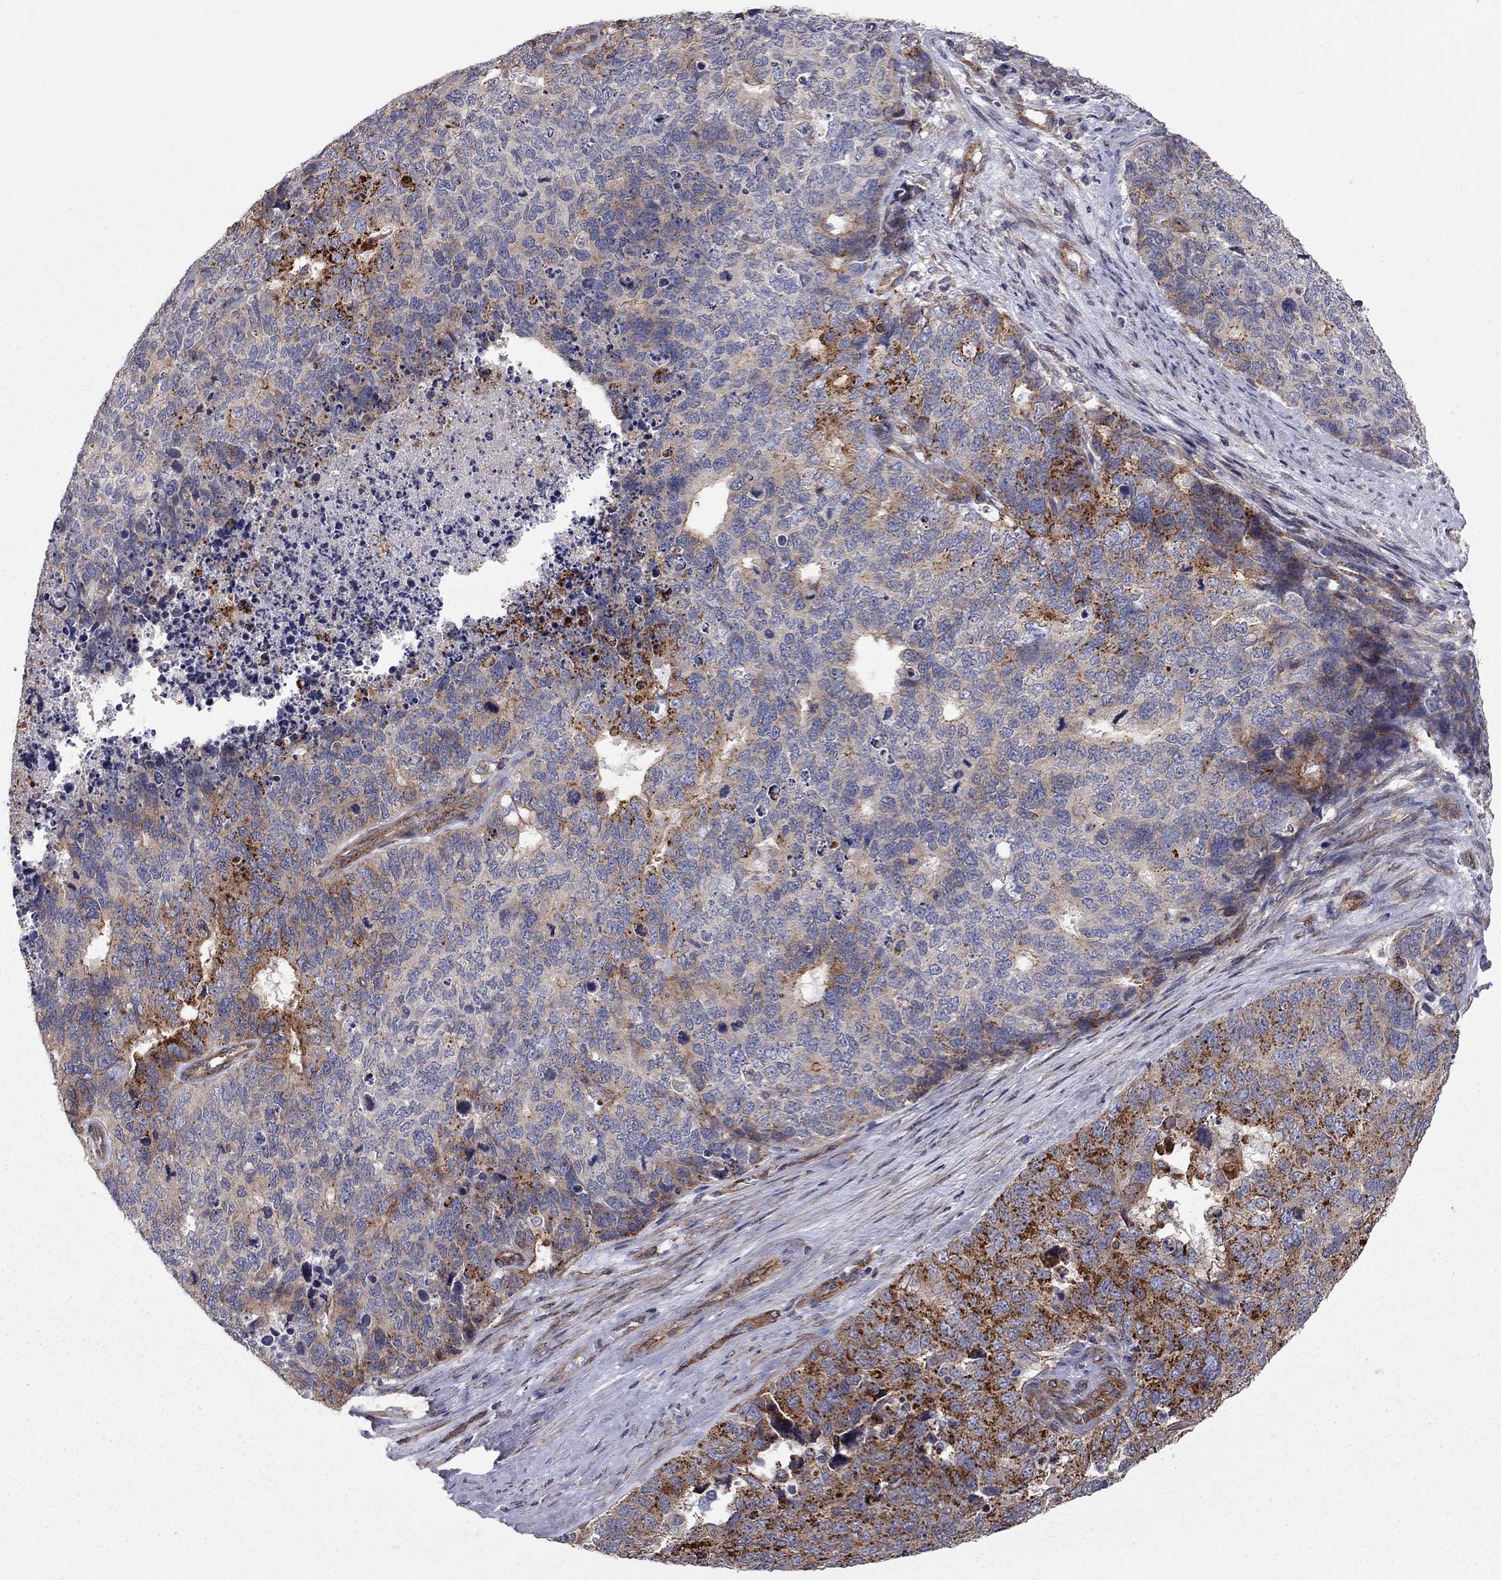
{"staining": {"intensity": "moderate", "quantity": "<25%", "location": "cytoplasmic/membranous"}, "tissue": "cervical cancer", "cell_type": "Tumor cells", "image_type": "cancer", "snomed": [{"axis": "morphology", "description": "Squamous cell carcinoma, NOS"}, {"axis": "topography", "description": "Cervix"}], "caption": "Squamous cell carcinoma (cervical) tissue displays moderate cytoplasmic/membranous staining in about <25% of tumor cells, visualized by immunohistochemistry. The protein of interest is shown in brown color, while the nuclei are stained blue.", "gene": "RASEF", "patient": {"sex": "female", "age": 63}}